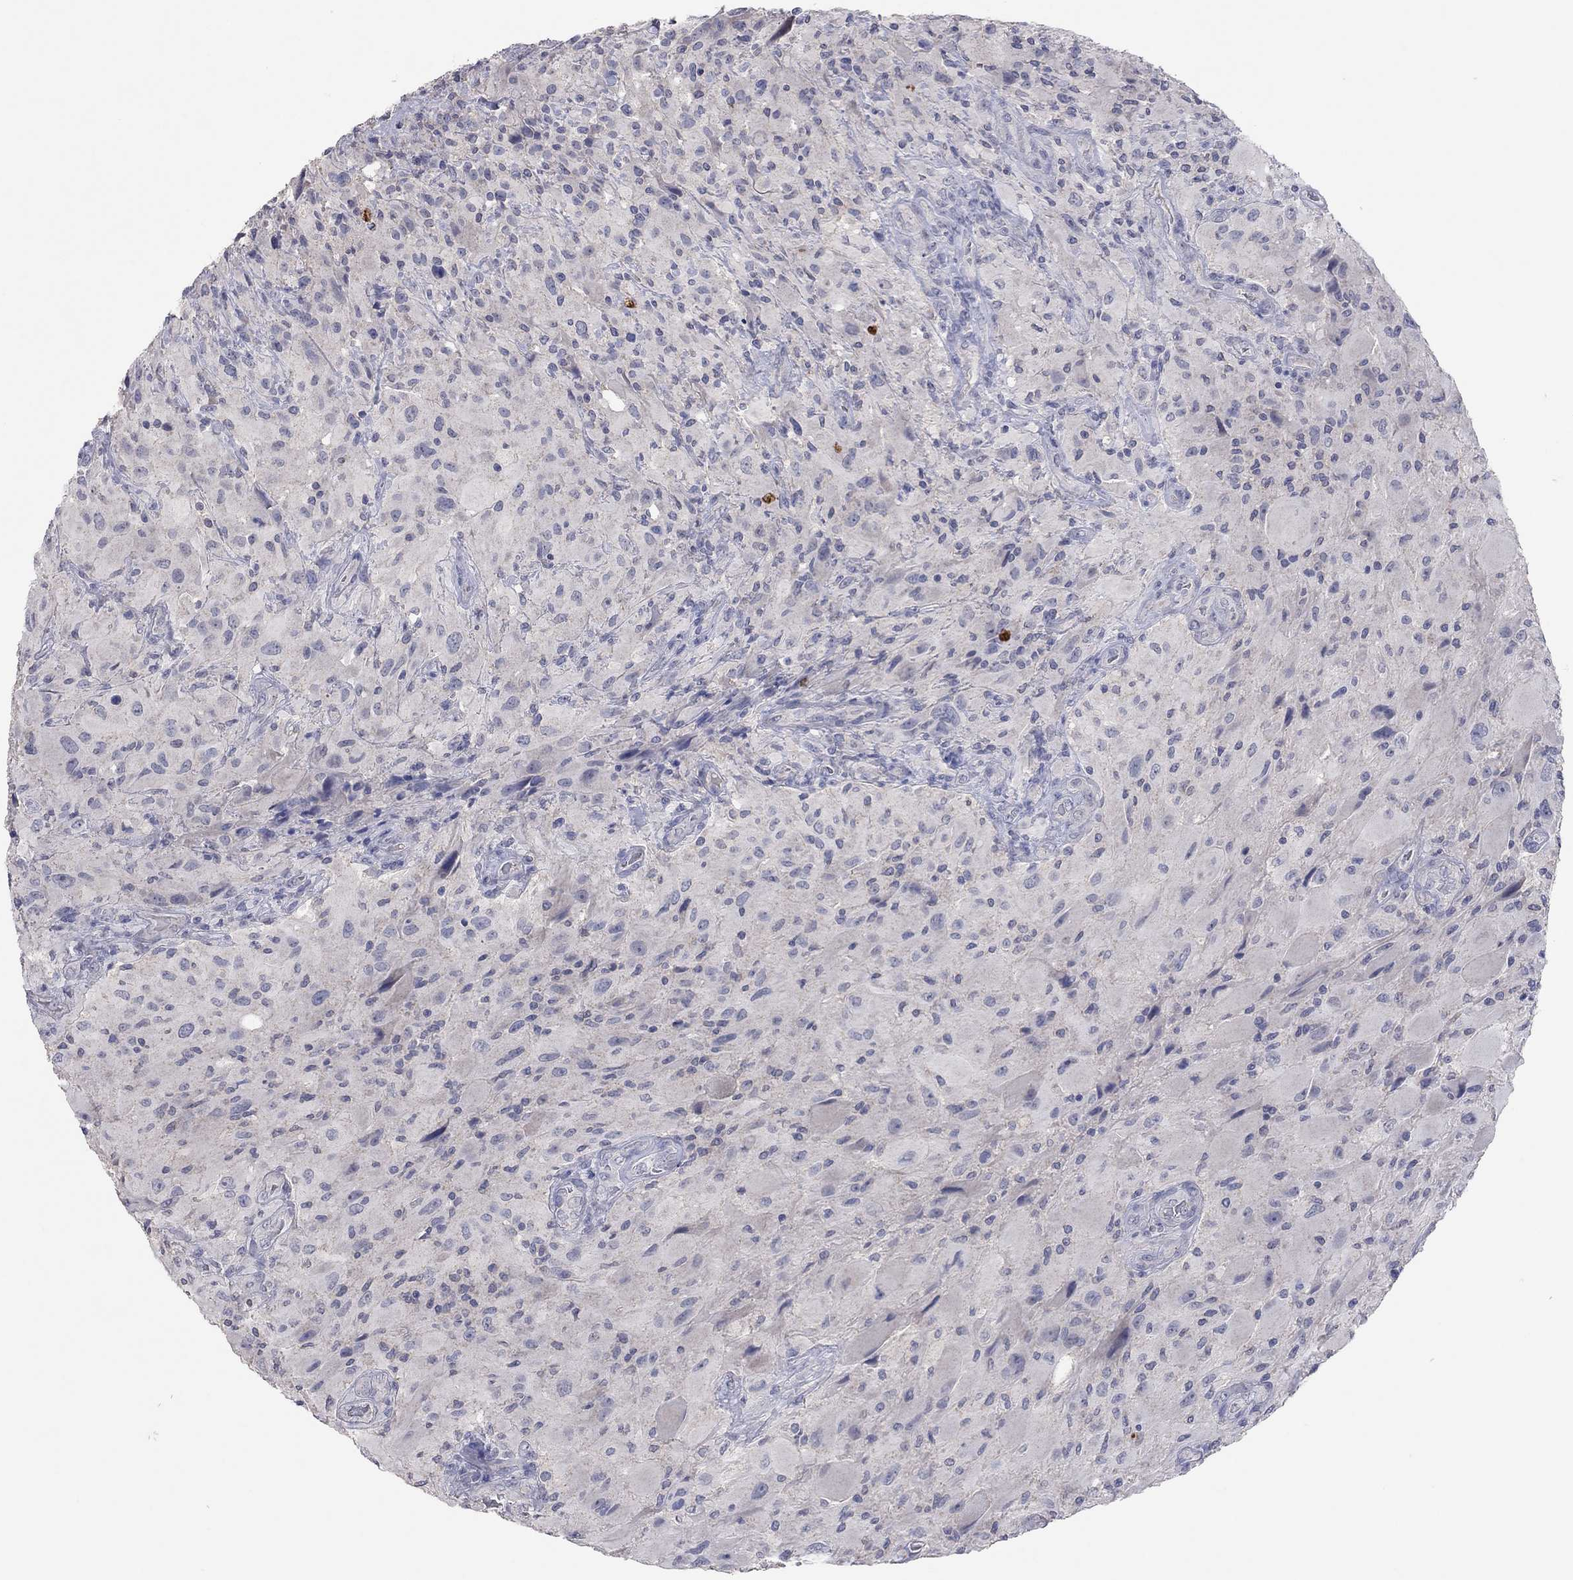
{"staining": {"intensity": "negative", "quantity": "none", "location": "none"}, "tissue": "glioma", "cell_type": "Tumor cells", "image_type": "cancer", "snomed": [{"axis": "morphology", "description": "Glioma, malignant, High grade"}, {"axis": "topography", "description": "Cerebral cortex"}], "caption": "DAB (3,3'-diaminobenzidine) immunohistochemical staining of high-grade glioma (malignant) shows no significant expression in tumor cells. The staining is performed using DAB (3,3'-diaminobenzidine) brown chromogen with nuclei counter-stained in using hematoxylin.", "gene": "MMP13", "patient": {"sex": "male", "age": 35}}